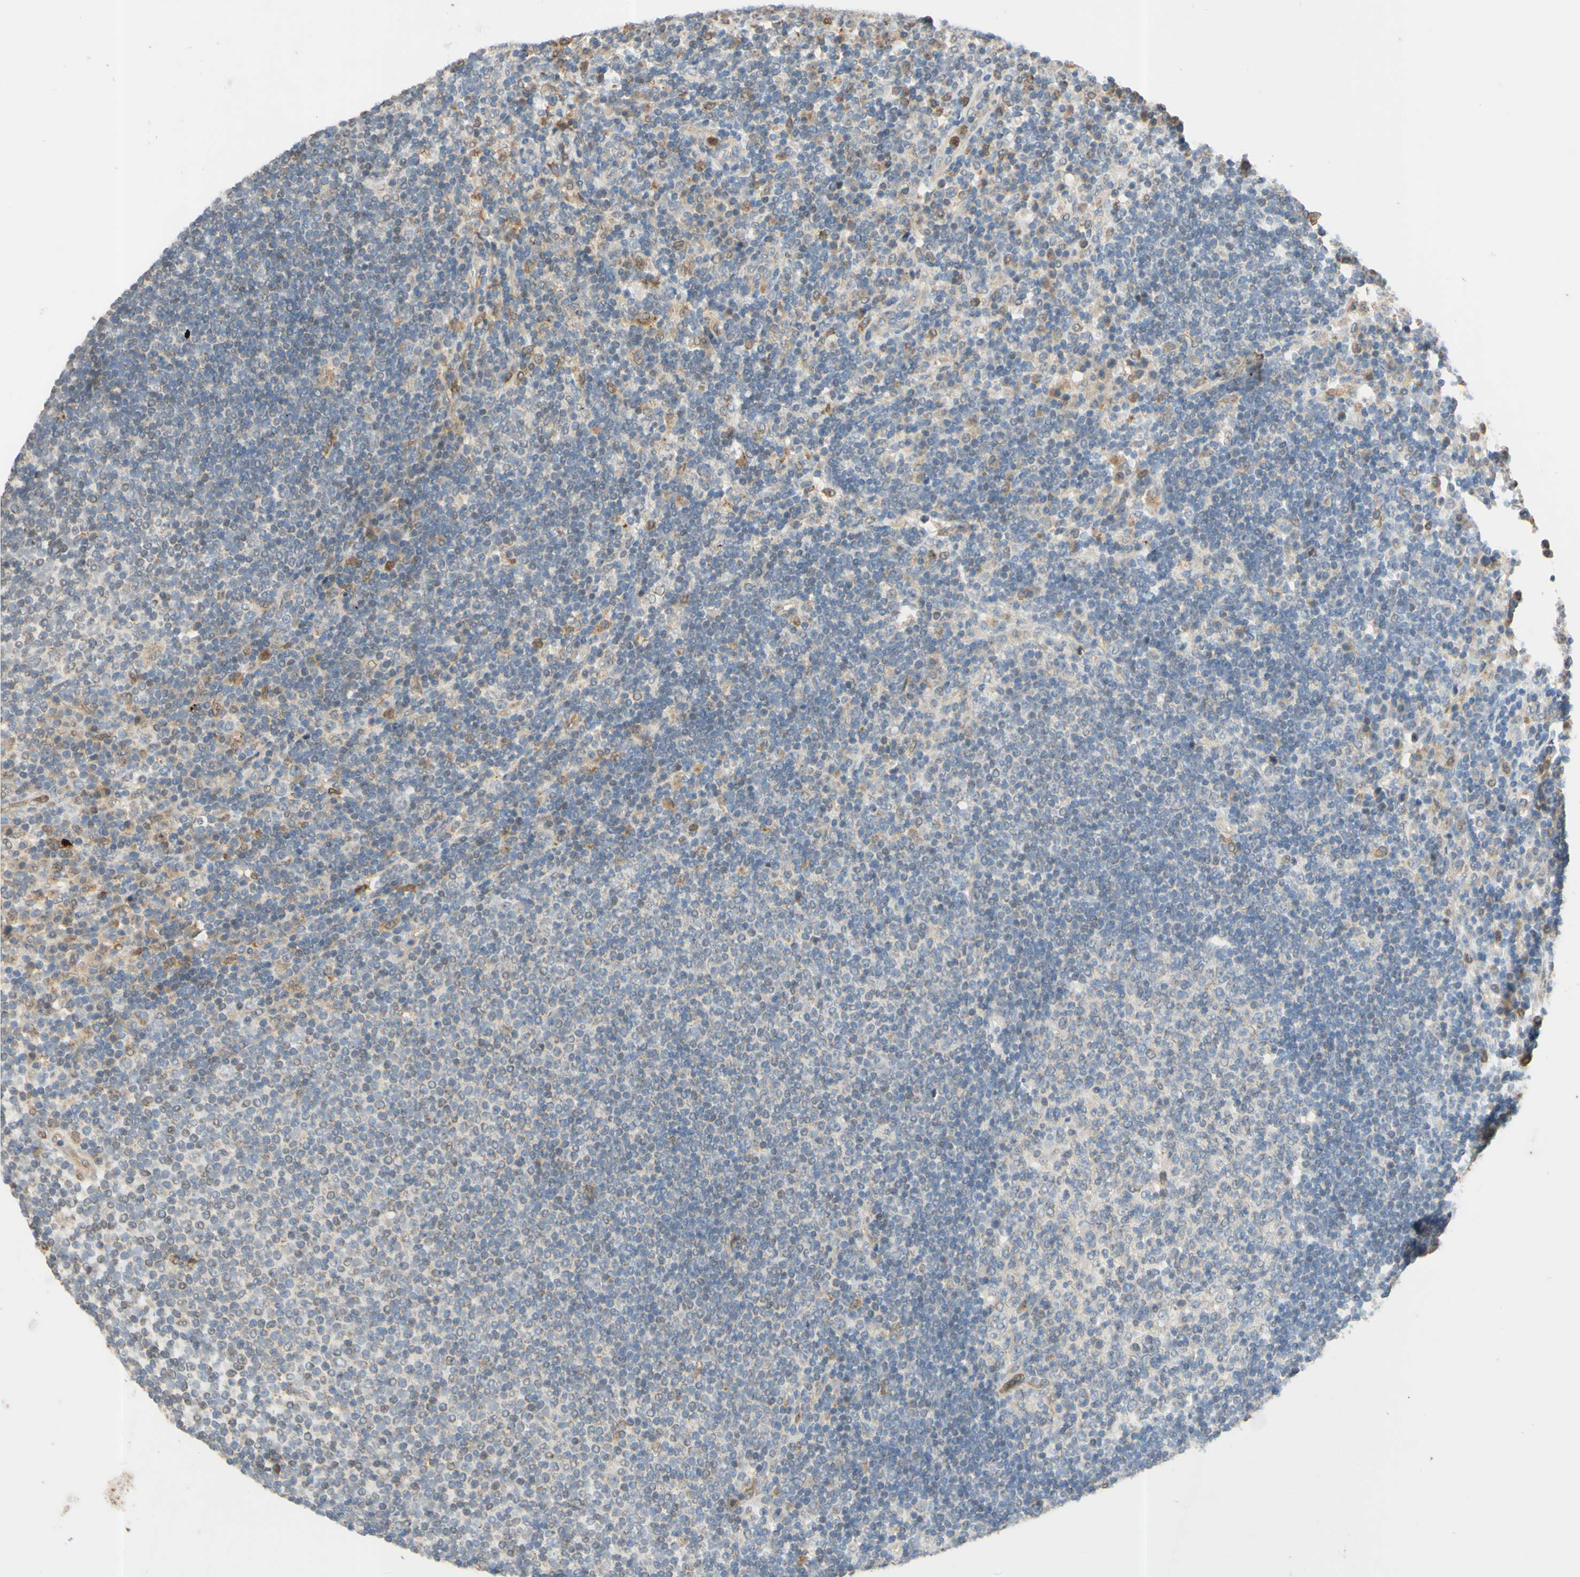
{"staining": {"intensity": "weak", "quantity": ">75%", "location": "cytoplasmic/membranous"}, "tissue": "lymph node", "cell_type": "Germinal center cells", "image_type": "normal", "snomed": [{"axis": "morphology", "description": "Normal tissue, NOS"}, {"axis": "topography", "description": "Lymph node"}], "caption": "An image of human lymph node stained for a protein exhibits weak cytoplasmic/membranous brown staining in germinal center cells. The staining was performed using DAB to visualize the protein expression in brown, while the nuclei were stained in blue with hematoxylin (Magnification: 20x).", "gene": "GATA1", "patient": {"sex": "female", "age": 53}}